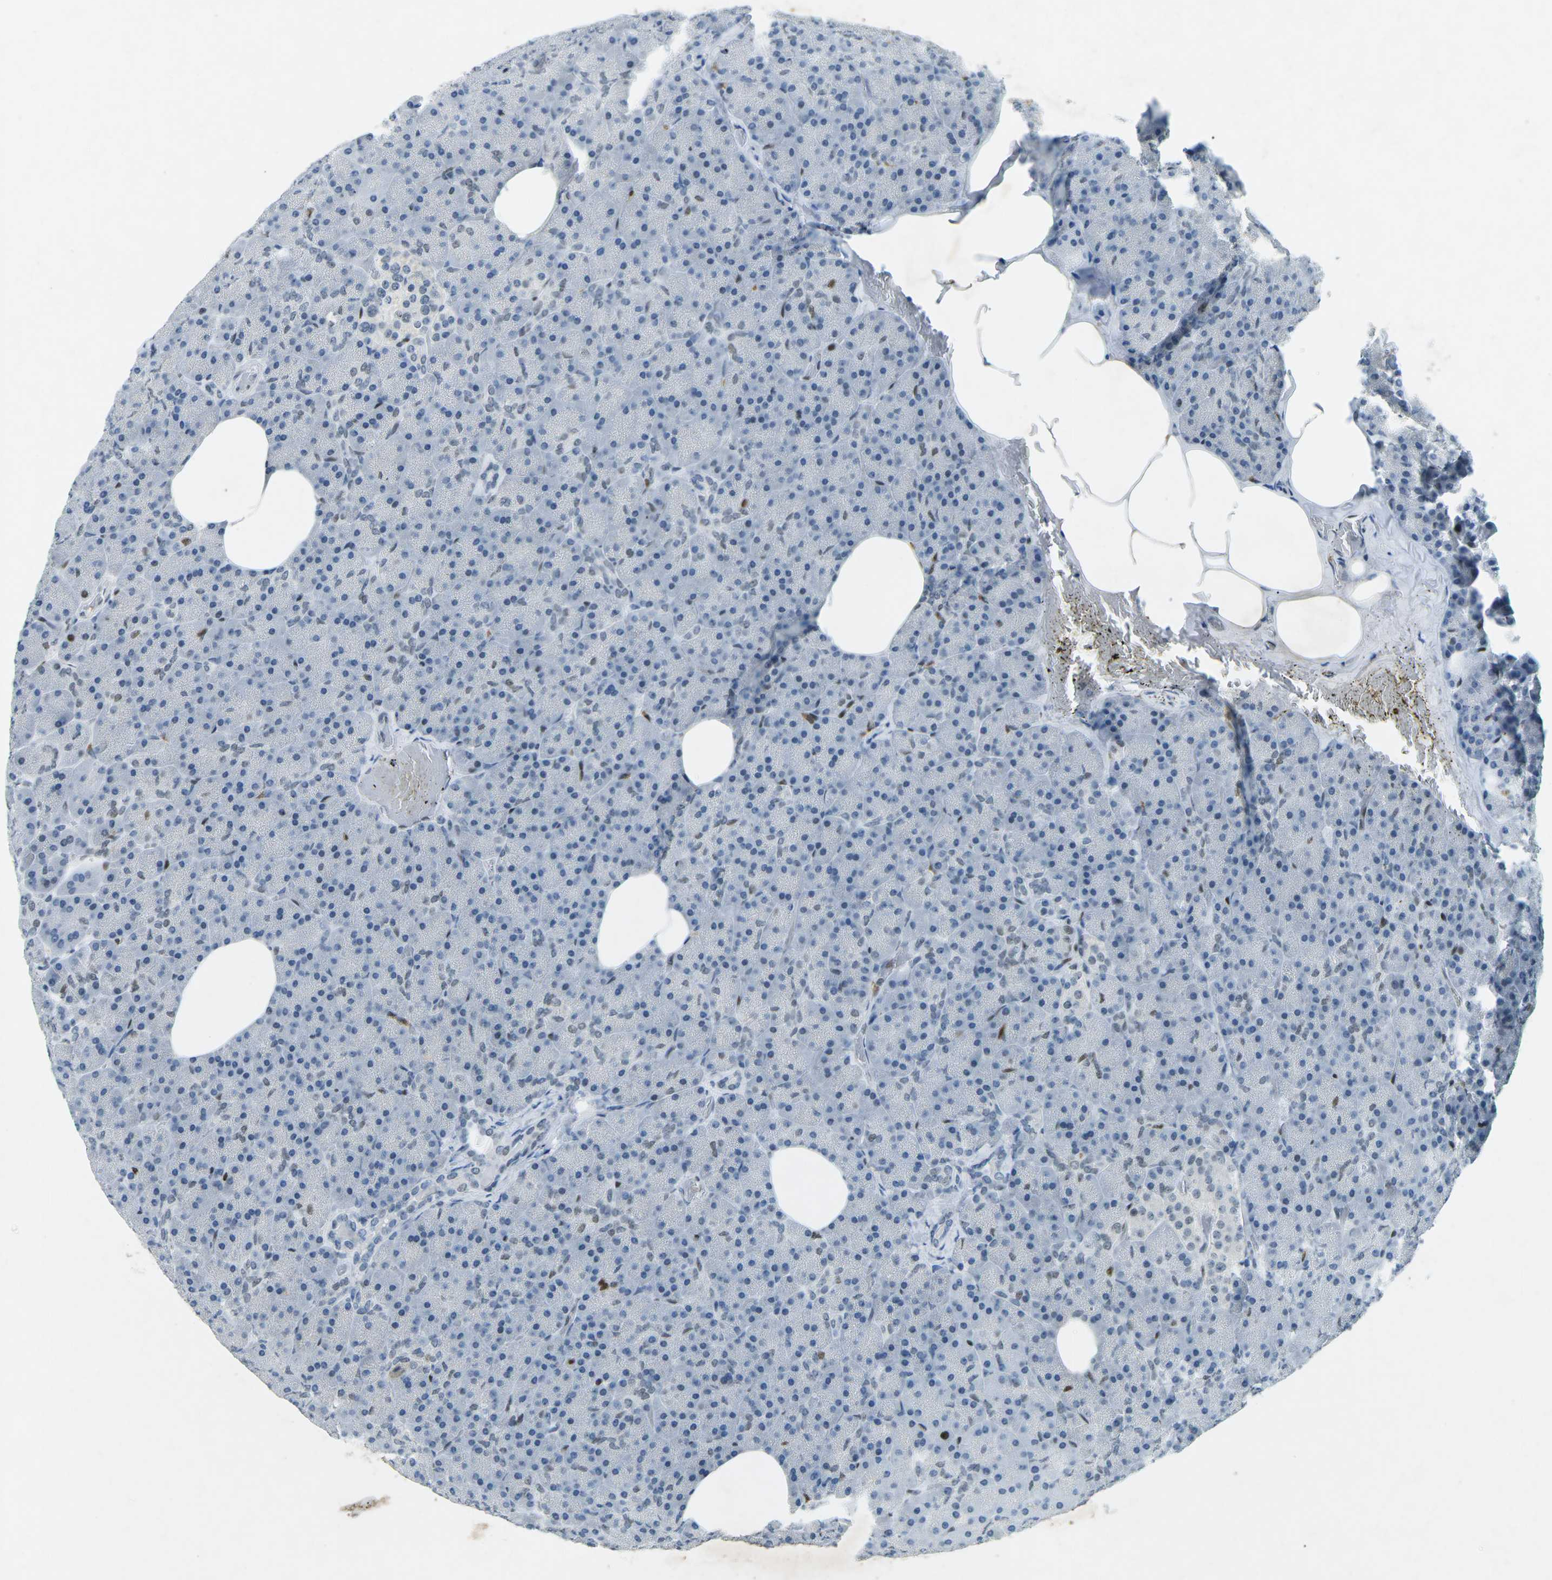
{"staining": {"intensity": "moderate", "quantity": "<25%", "location": "nuclear"}, "tissue": "pancreas", "cell_type": "Exocrine glandular cells", "image_type": "normal", "snomed": [{"axis": "morphology", "description": "Normal tissue, NOS"}, {"axis": "topography", "description": "Pancreas"}], "caption": "Protein staining reveals moderate nuclear expression in about <25% of exocrine glandular cells in unremarkable pancreas. (brown staining indicates protein expression, while blue staining denotes nuclei).", "gene": "RB1", "patient": {"sex": "female", "age": 35}}